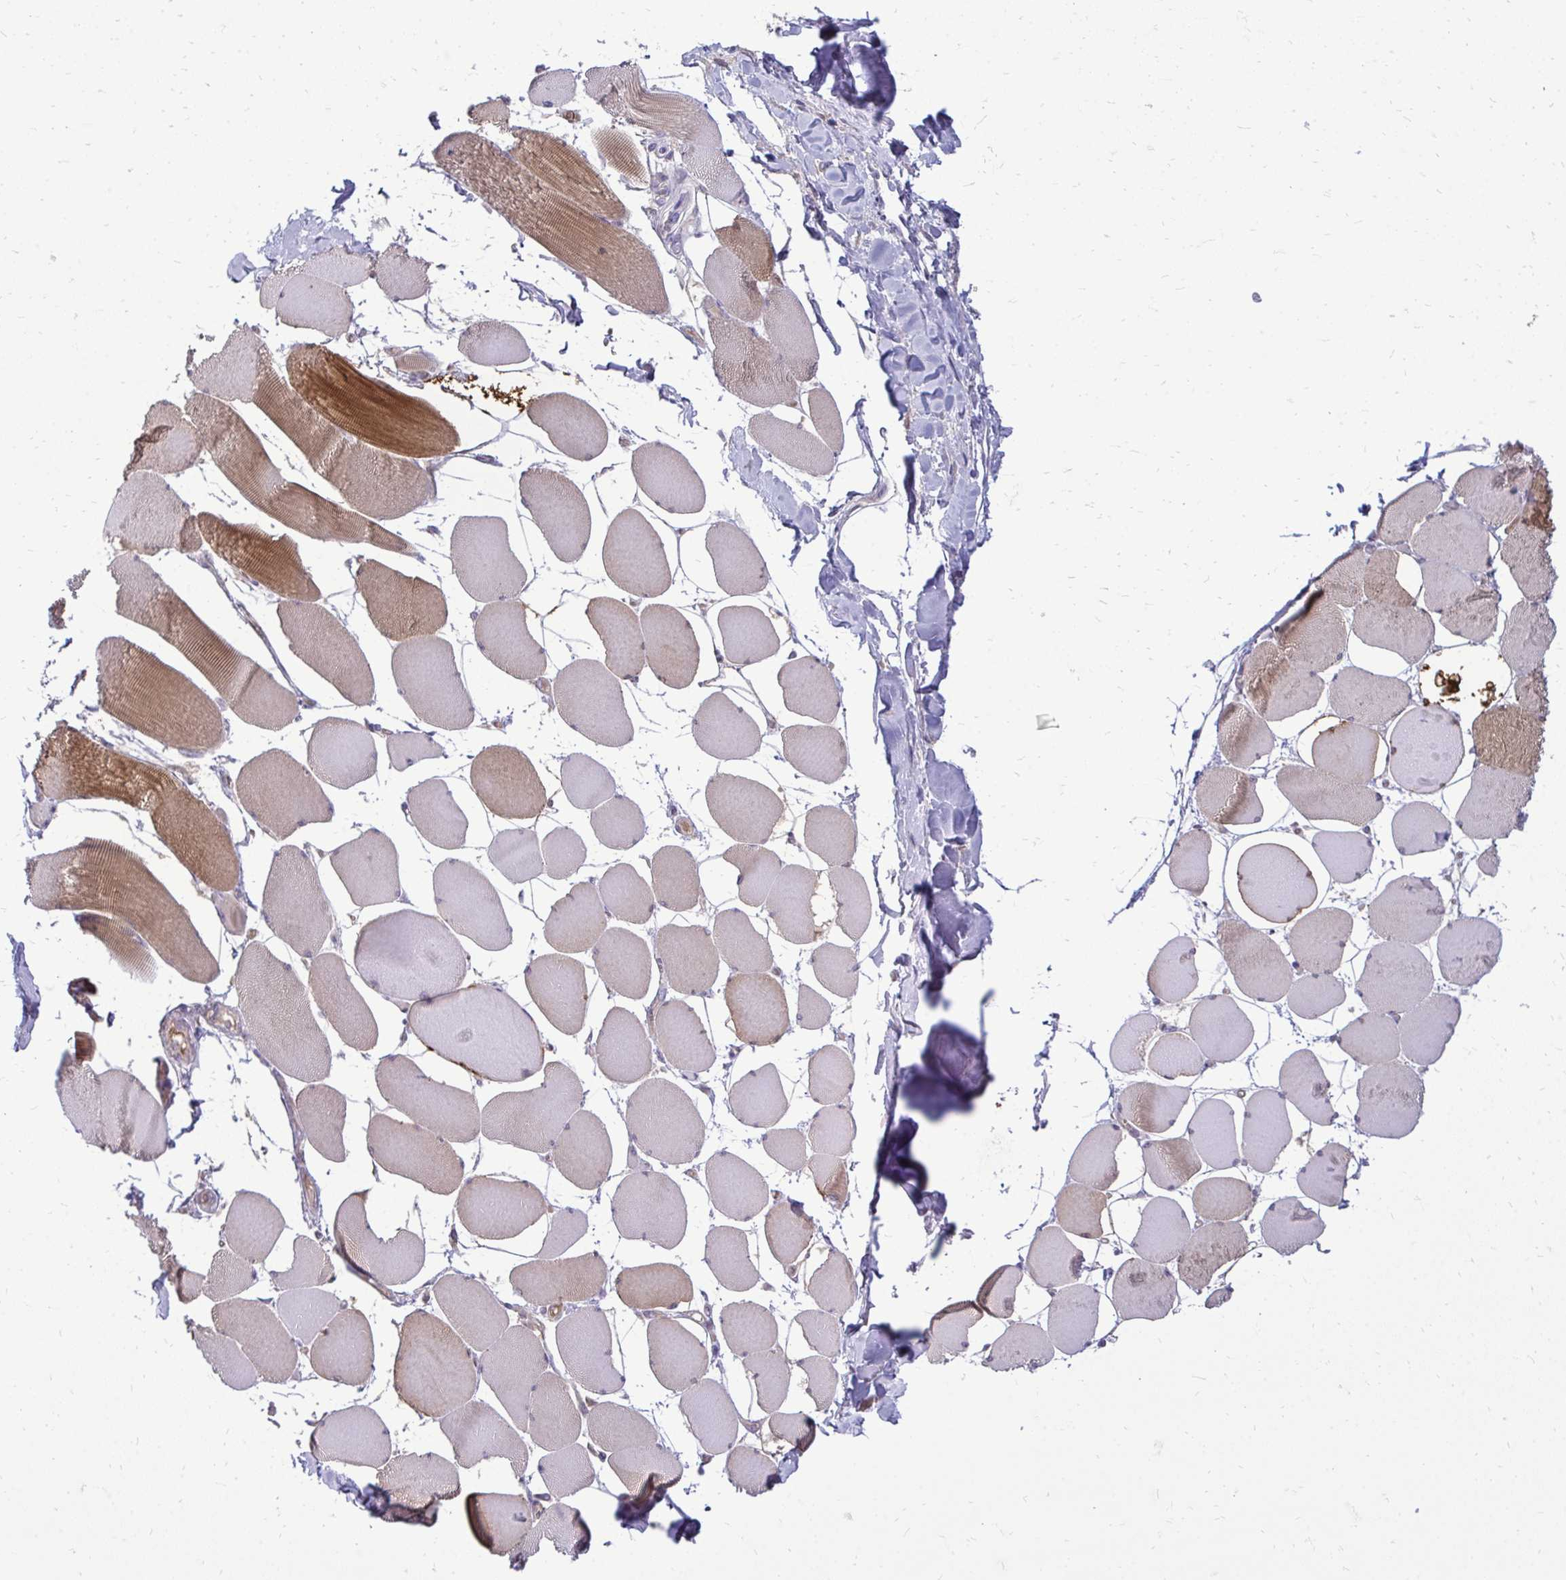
{"staining": {"intensity": "moderate", "quantity": "25%-75%", "location": "cytoplasmic/membranous"}, "tissue": "skeletal muscle", "cell_type": "Myocytes", "image_type": "normal", "snomed": [{"axis": "morphology", "description": "Normal tissue, NOS"}, {"axis": "topography", "description": "Skeletal muscle"}], "caption": "This is a micrograph of IHC staining of normal skeletal muscle, which shows moderate staining in the cytoplasmic/membranous of myocytes.", "gene": "FABP3", "patient": {"sex": "female", "age": 75}}